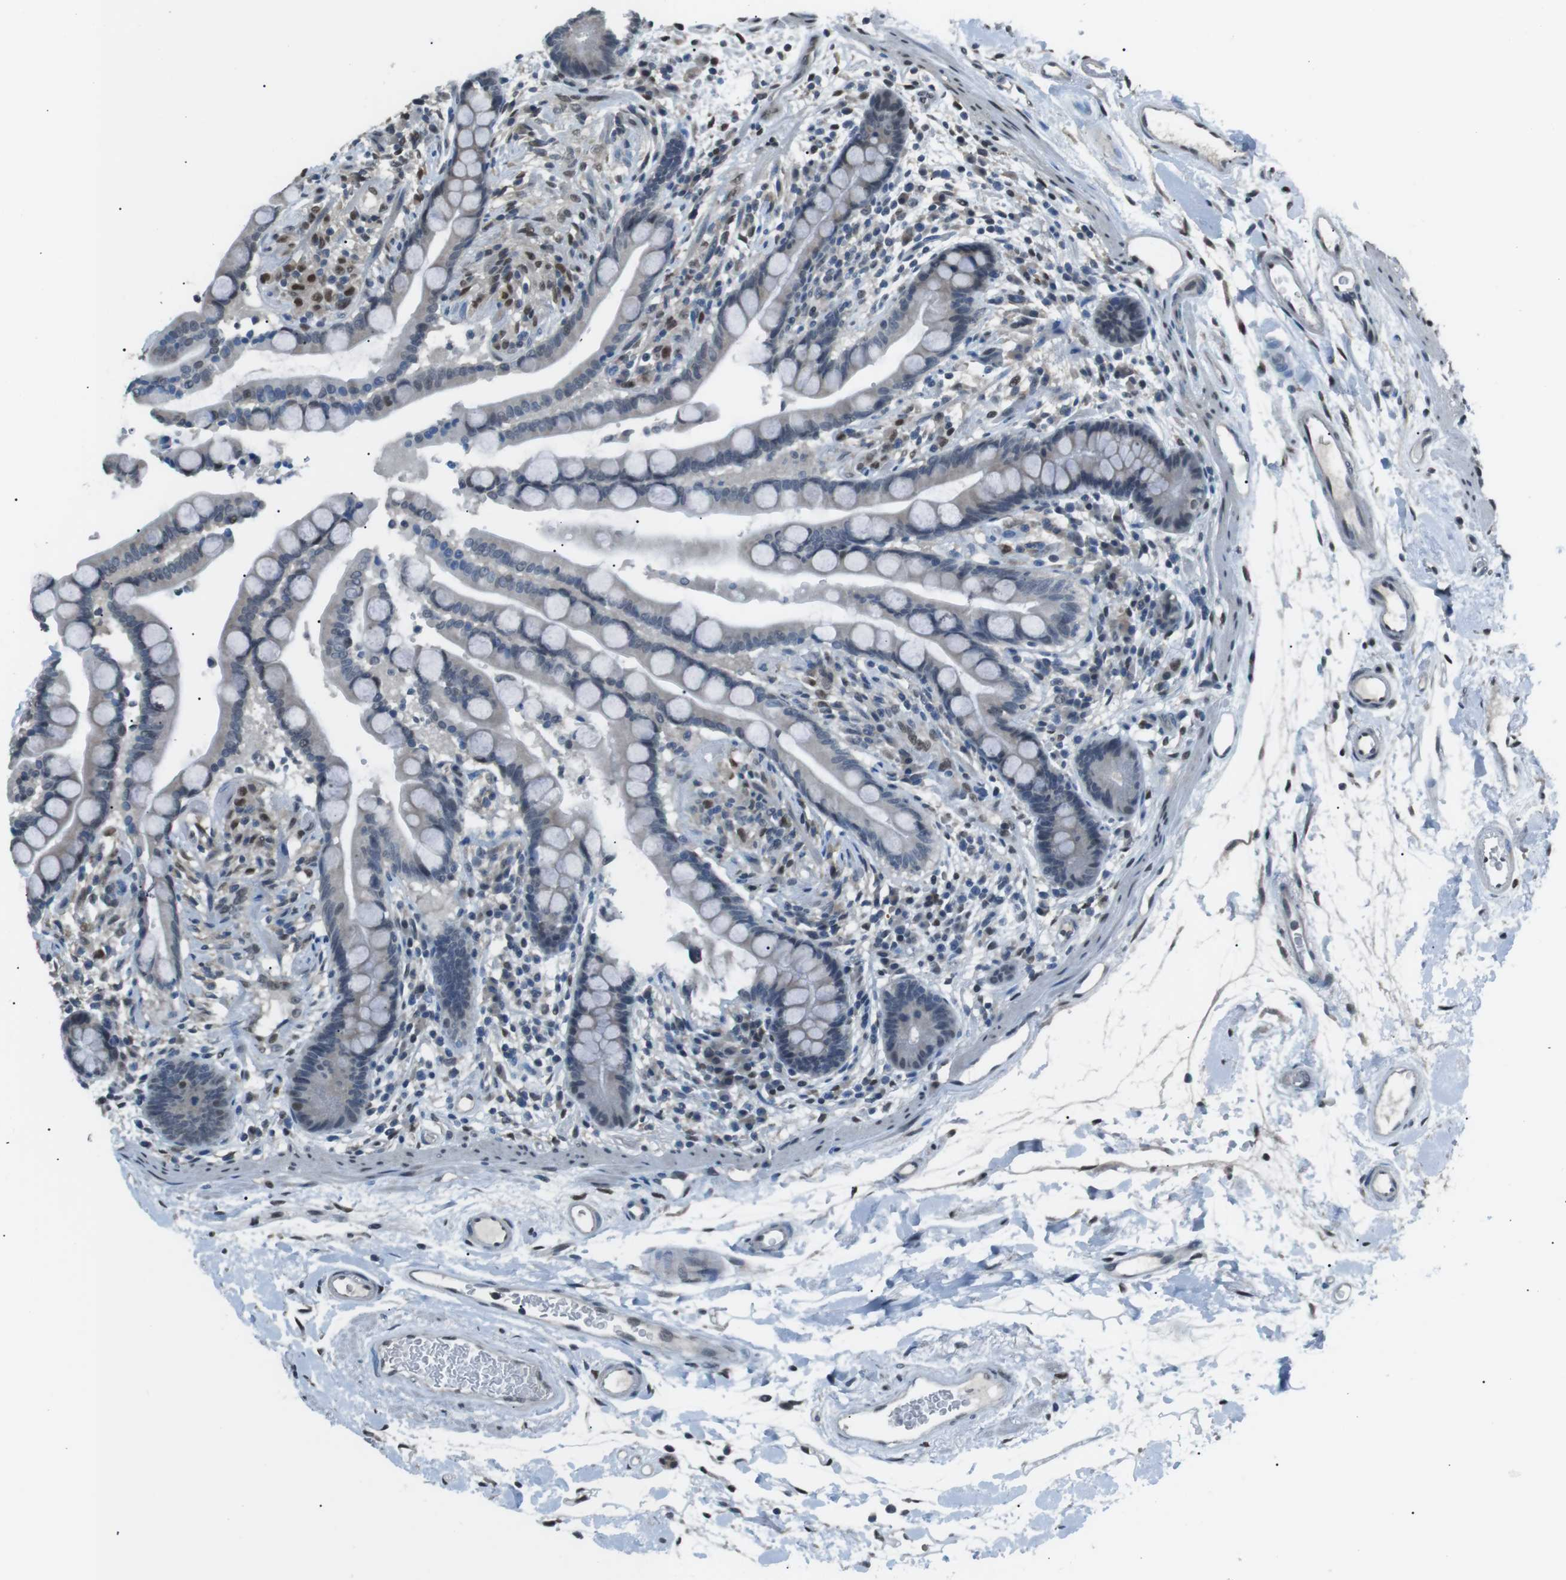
{"staining": {"intensity": "weak", "quantity": "25%-75%", "location": "nuclear"}, "tissue": "colon", "cell_type": "Endothelial cells", "image_type": "normal", "snomed": [{"axis": "morphology", "description": "Normal tissue, NOS"}, {"axis": "topography", "description": "Colon"}], "caption": "Immunohistochemistry (IHC) of benign human colon displays low levels of weak nuclear staining in about 25%-75% of endothelial cells.", "gene": "SRPK2", "patient": {"sex": "male", "age": 73}}